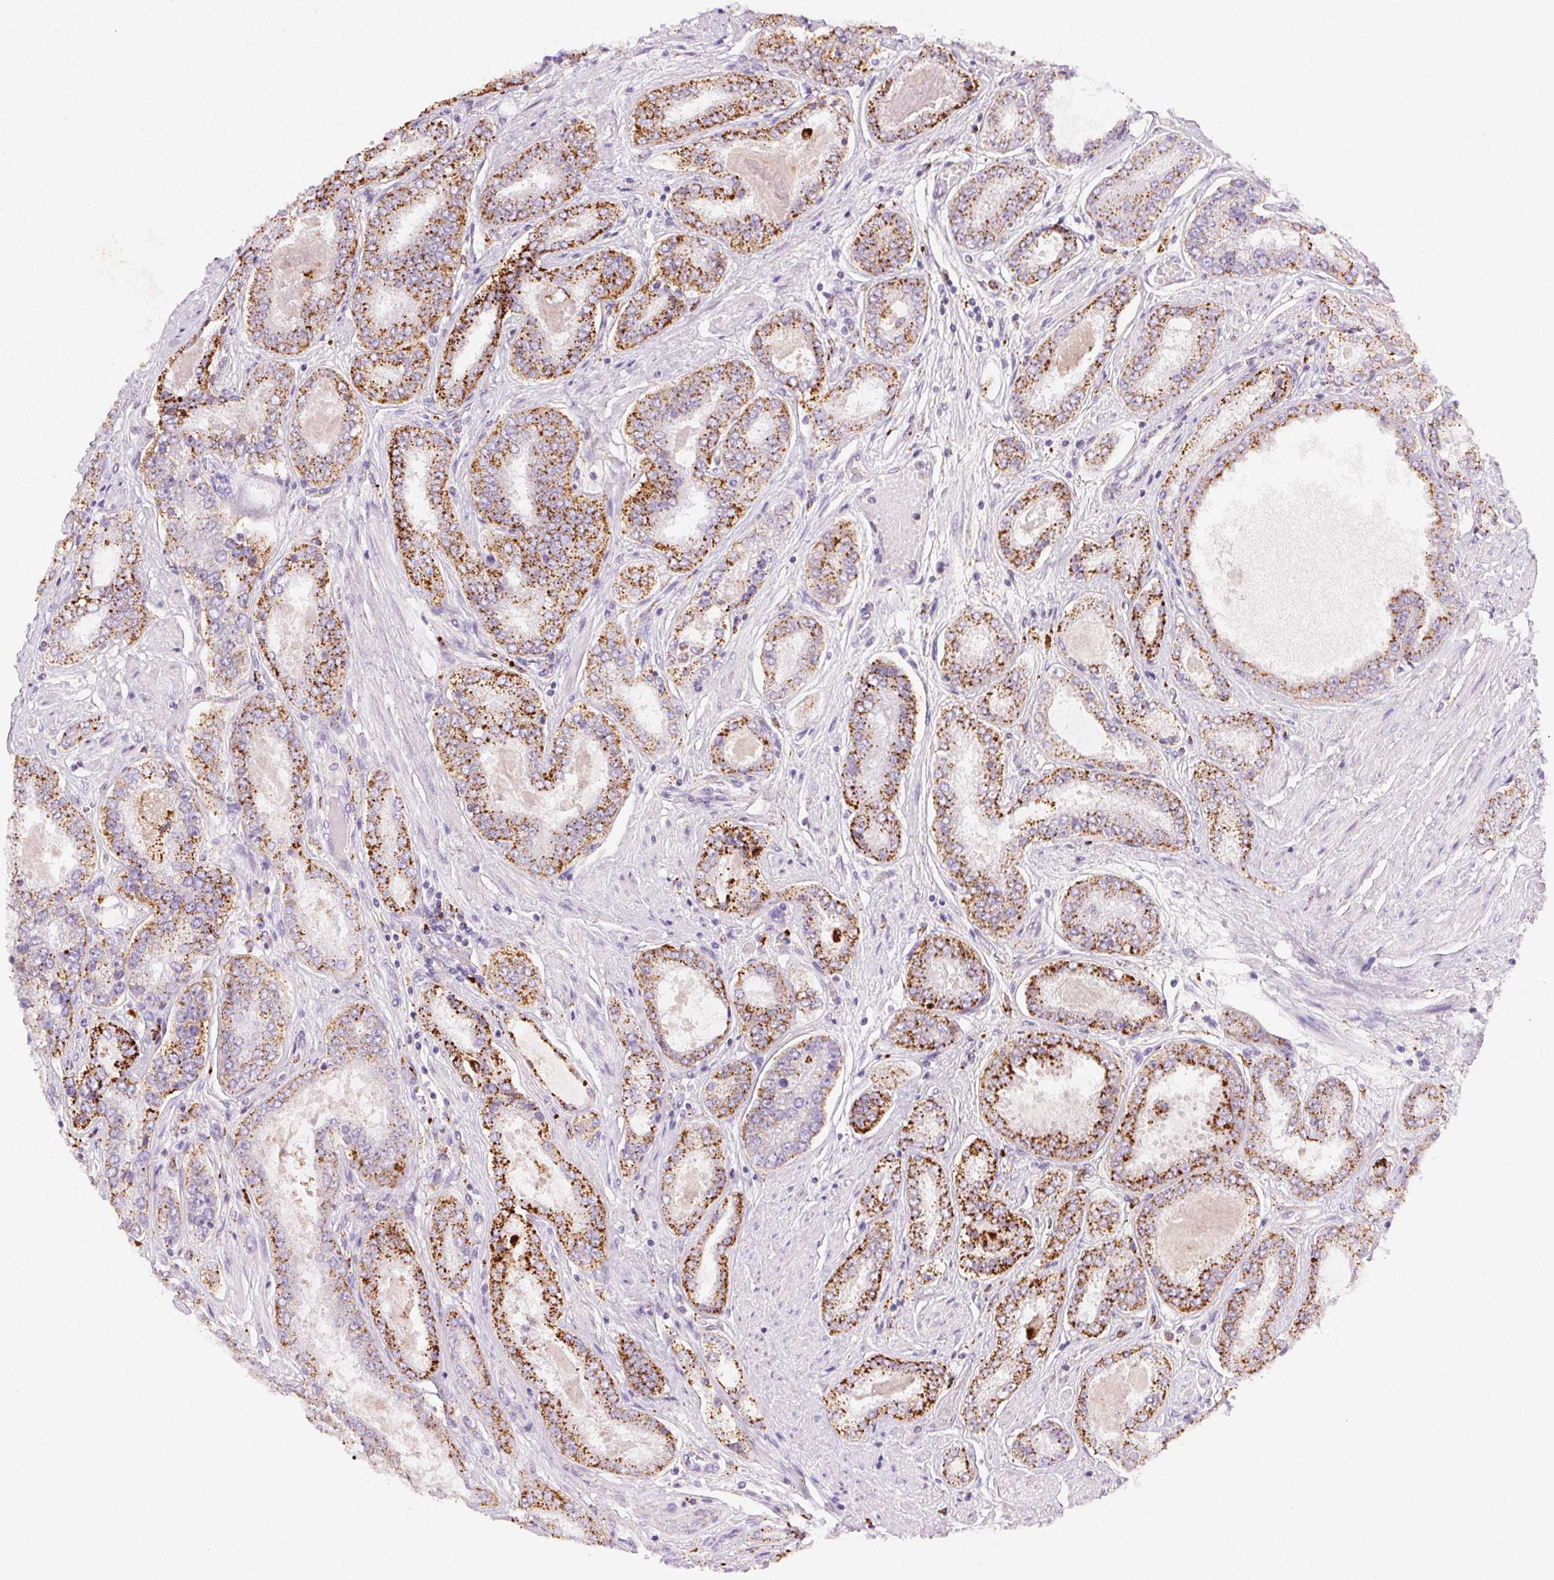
{"staining": {"intensity": "strong", "quantity": "25%-75%", "location": "cytoplasmic/membranous"}, "tissue": "prostate cancer", "cell_type": "Tumor cells", "image_type": "cancer", "snomed": [{"axis": "morphology", "description": "Adenocarcinoma, High grade"}, {"axis": "topography", "description": "Prostate"}], "caption": "Protein analysis of prostate cancer tissue reveals strong cytoplasmic/membranous positivity in approximately 25%-75% of tumor cells.", "gene": "SCPEP1", "patient": {"sex": "male", "age": 63}}